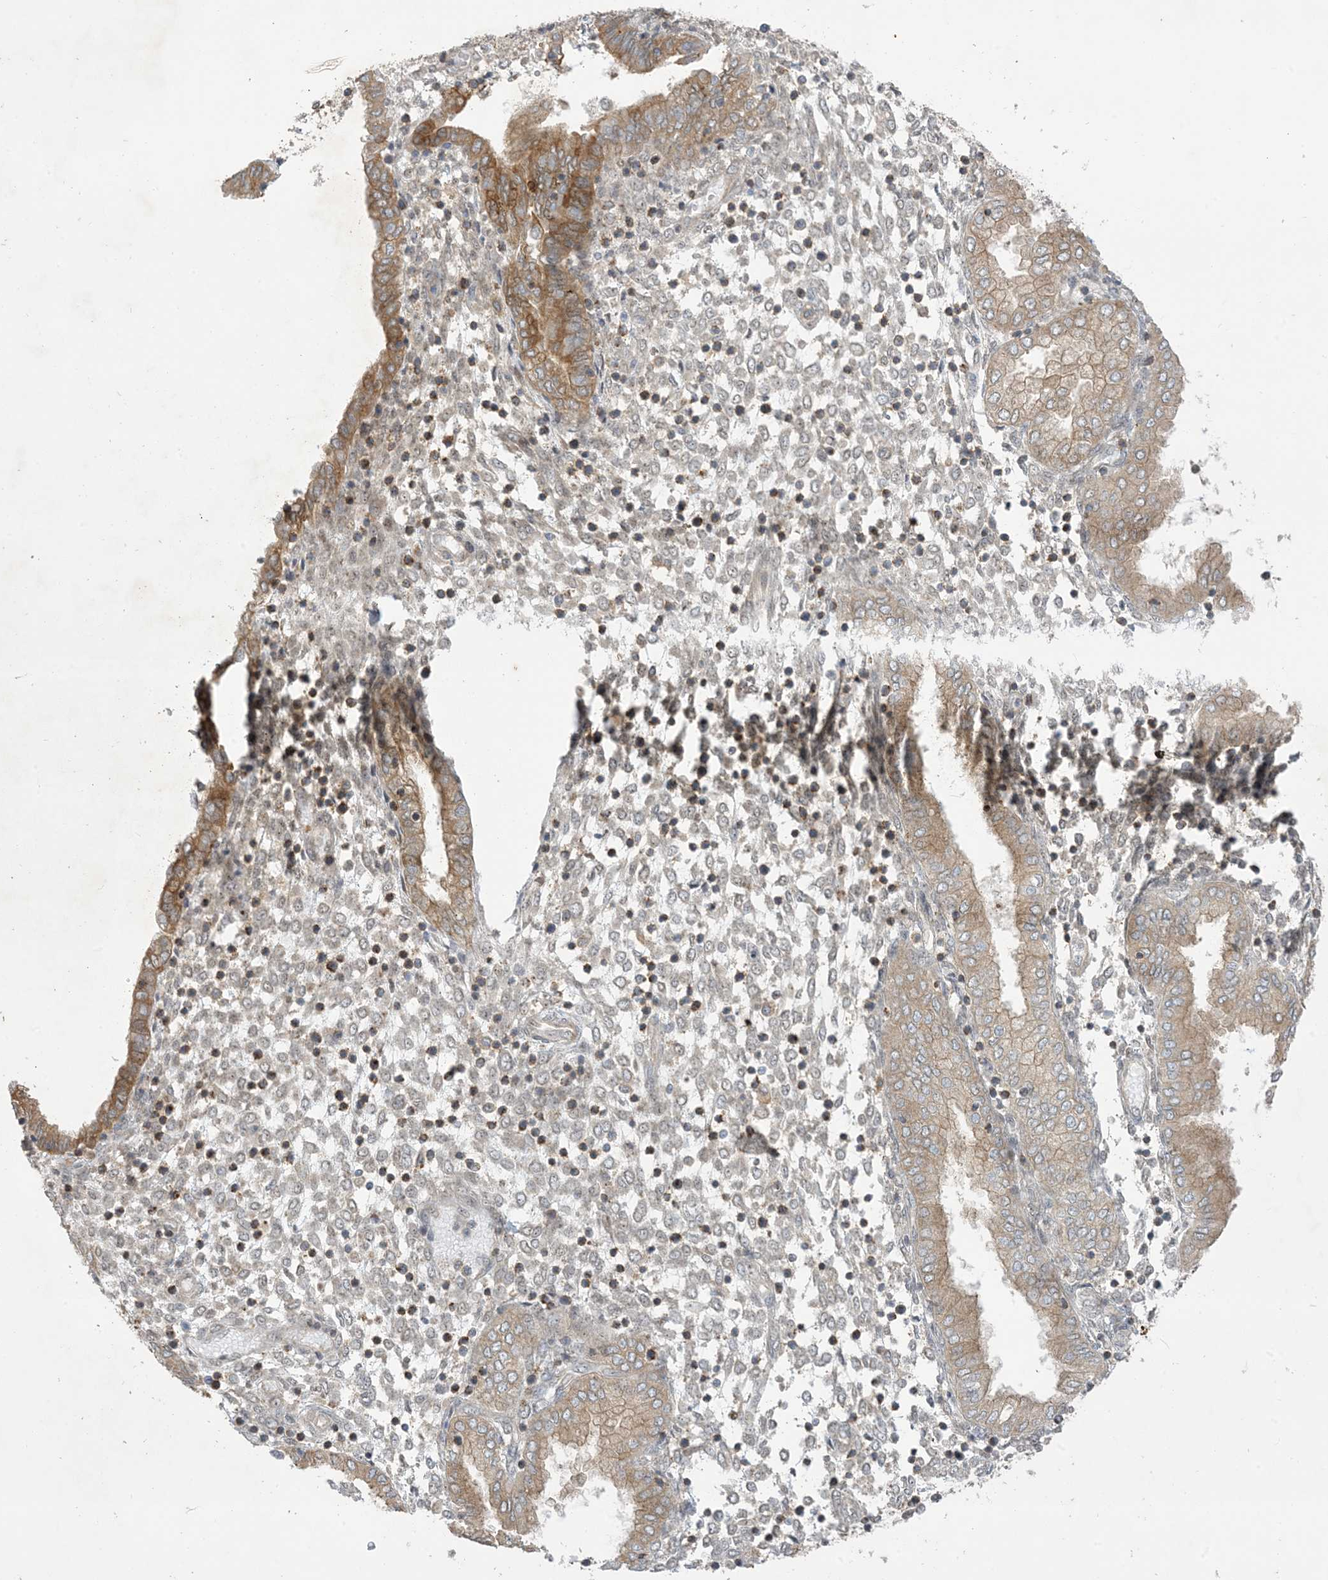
{"staining": {"intensity": "negative", "quantity": "none", "location": "none"}, "tissue": "endometrium", "cell_type": "Cells in endometrial stroma", "image_type": "normal", "snomed": [{"axis": "morphology", "description": "Normal tissue, NOS"}, {"axis": "topography", "description": "Endometrium"}], "caption": "The image demonstrates no significant staining in cells in endometrial stroma of endometrium.", "gene": "SOGA3", "patient": {"sex": "female", "age": 53}}